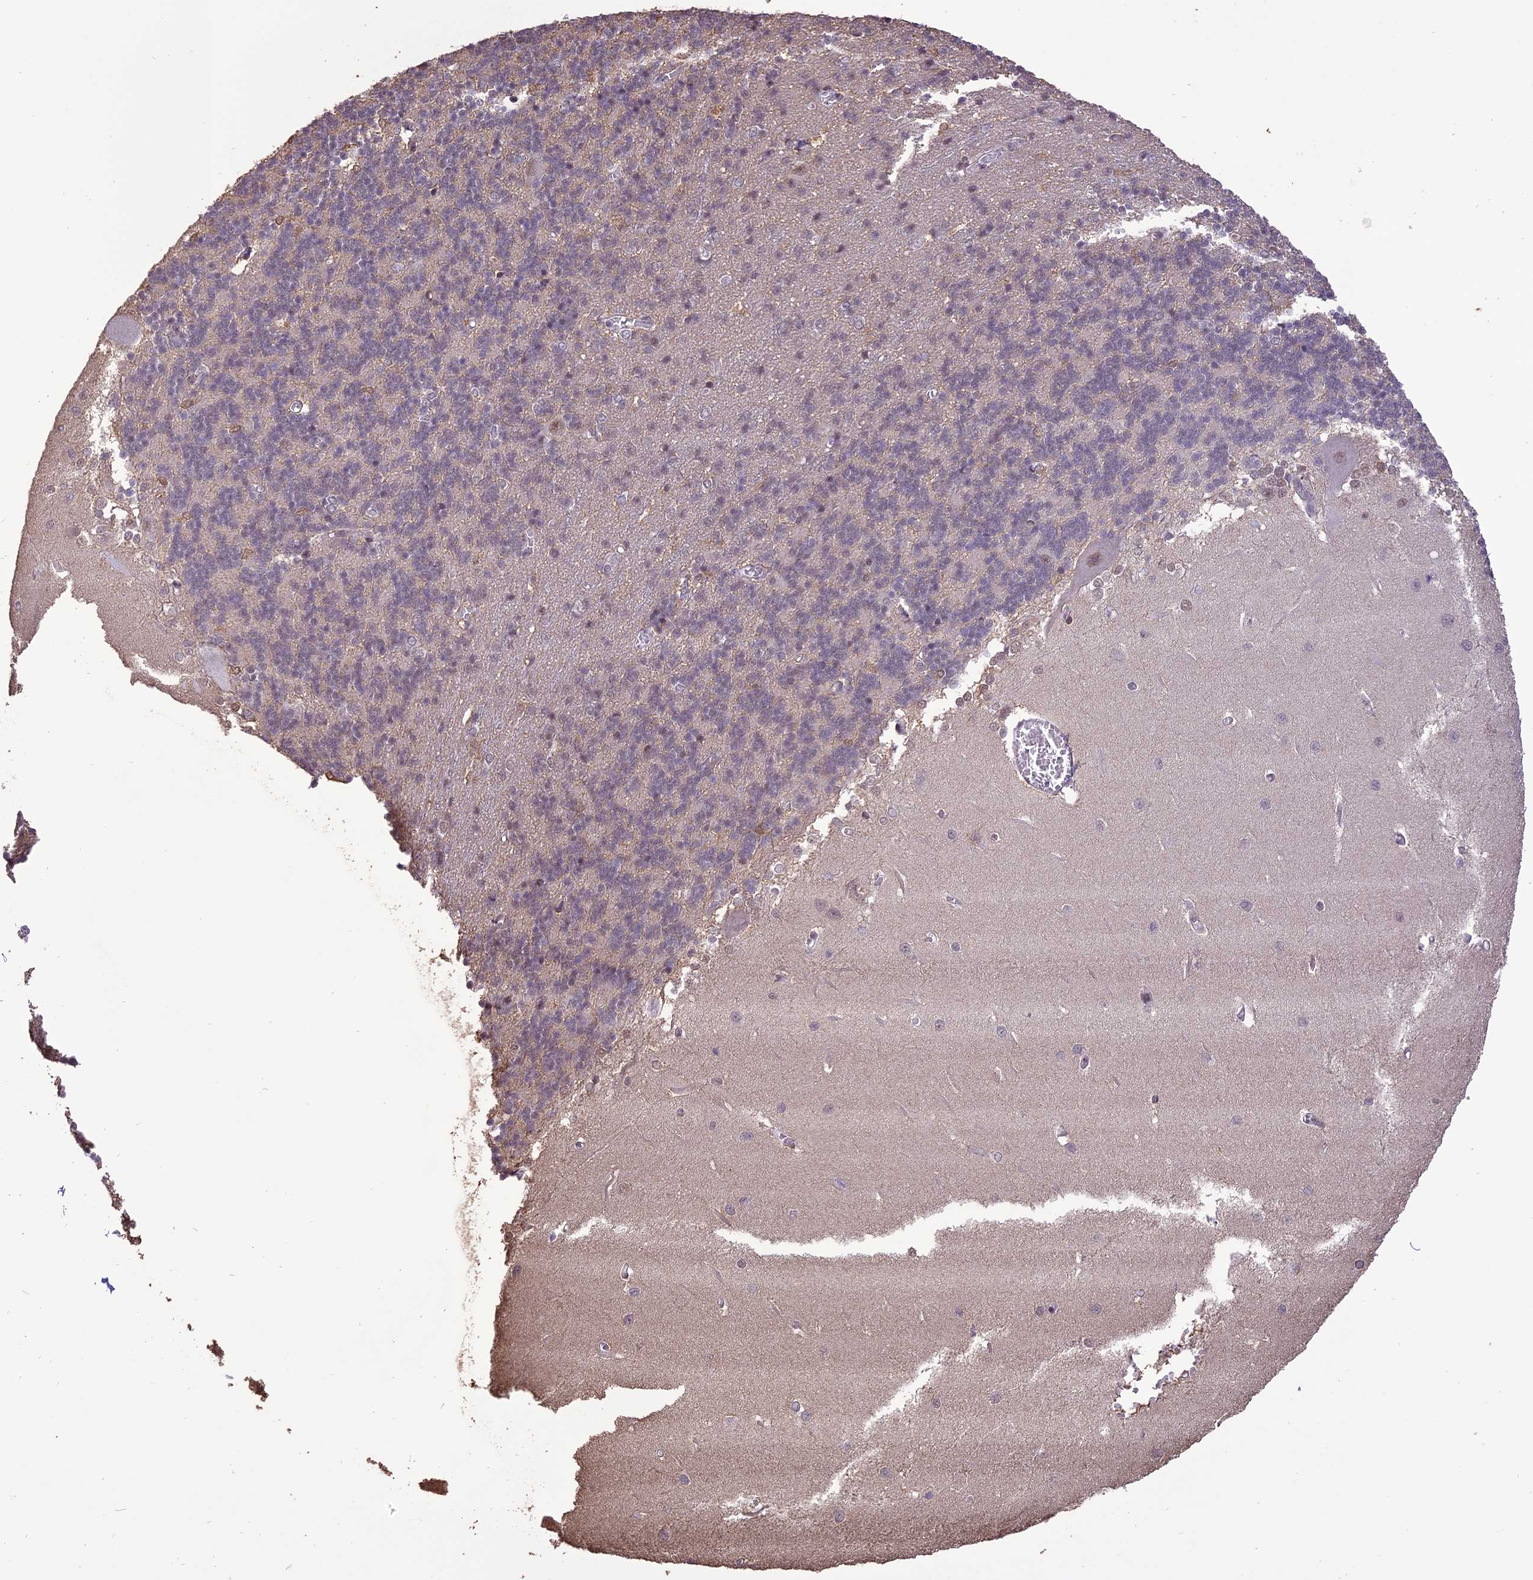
{"staining": {"intensity": "weak", "quantity": "25%-75%", "location": "cytoplasmic/membranous"}, "tissue": "cerebellum", "cell_type": "Cells in granular layer", "image_type": "normal", "snomed": [{"axis": "morphology", "description": "Normal tissue, NOS"}, {"axis": "topography", "description": "Cerebellum"}], "caption": "High-power microscopy captured an immunohistochemistry micrograph of normal cerebellum, revealing weak cytoplasmic/membranous staining in about 25%-75% of cells in granular layer.", "gene": "TIGD7", "patient": {"sex": "male", "age": 37}}